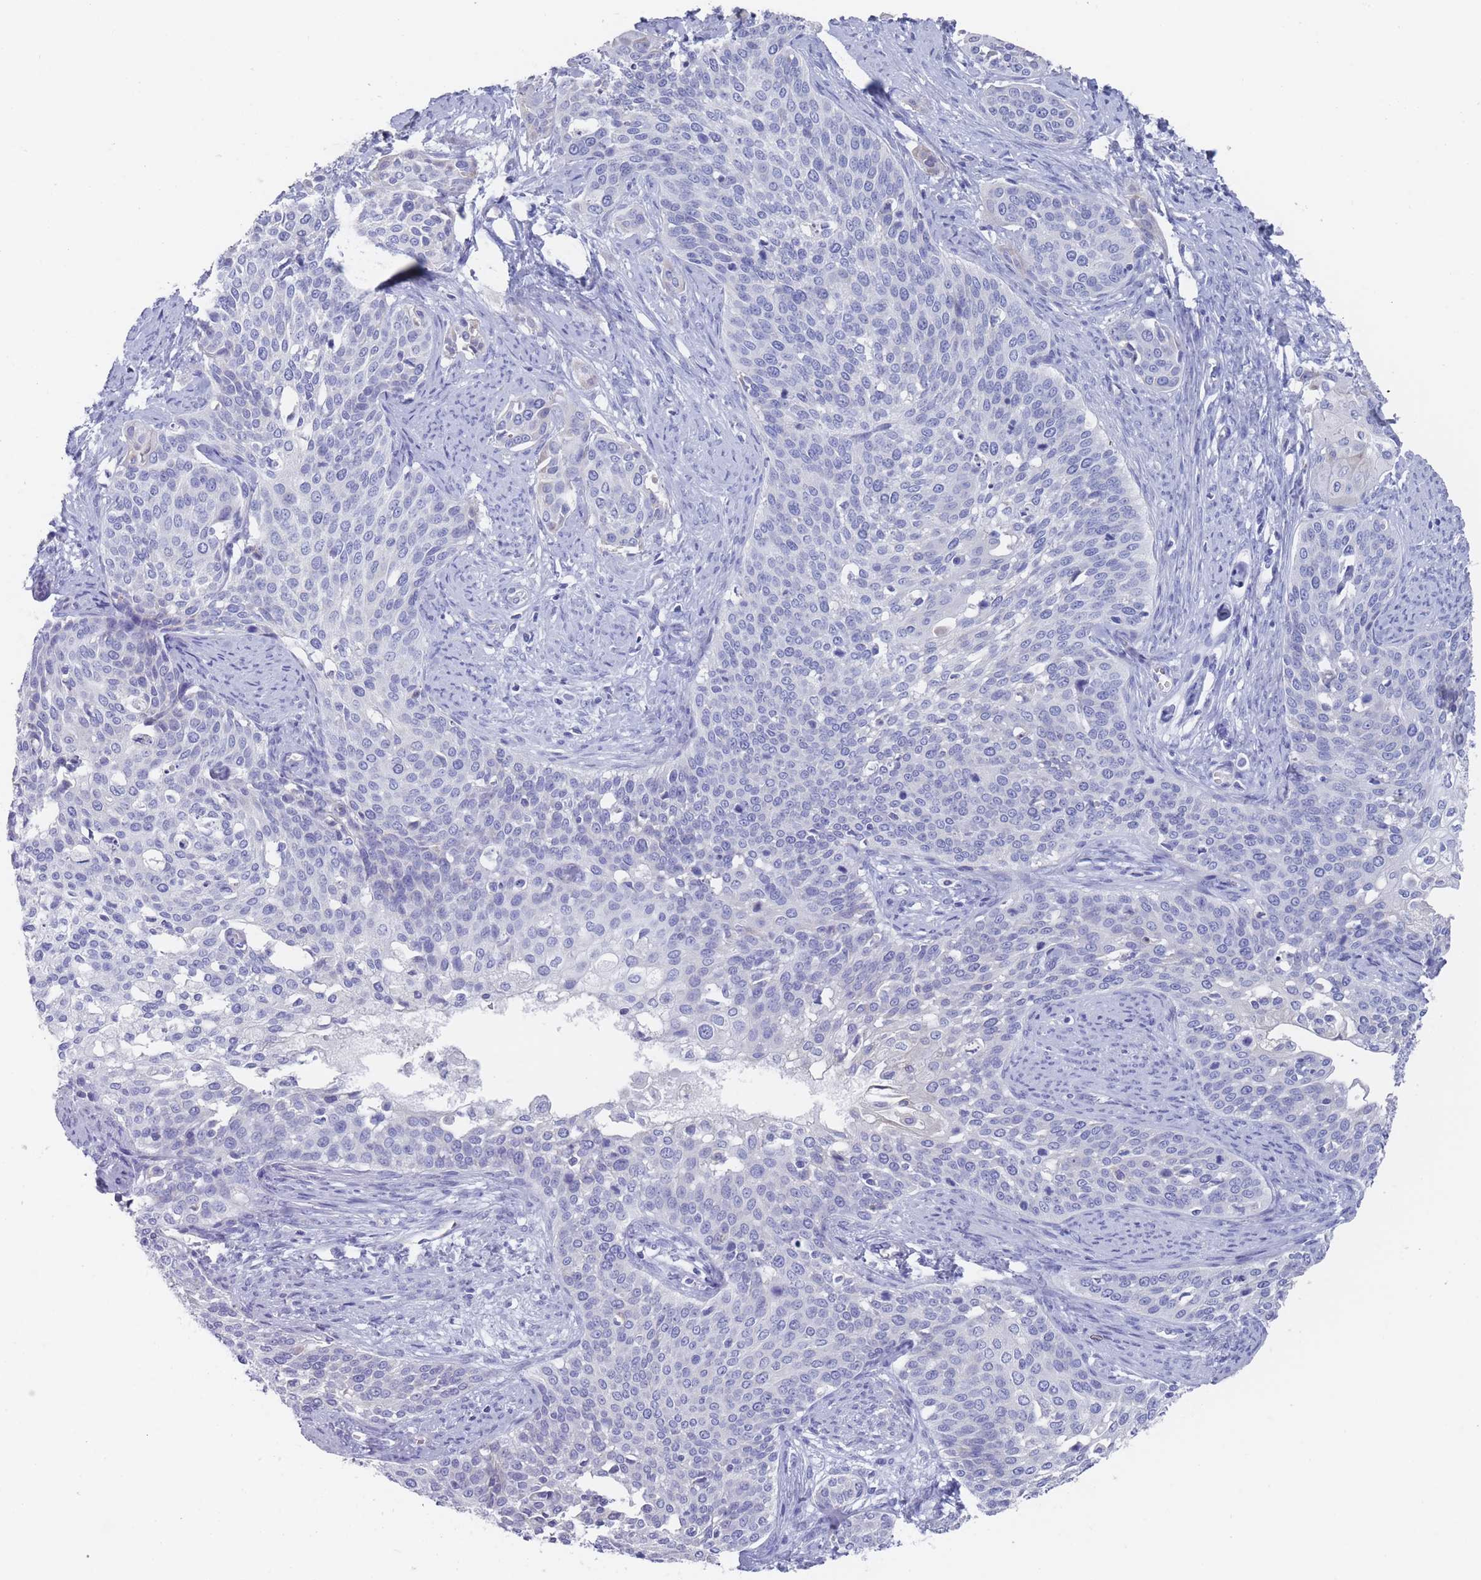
{"staining": {"intensity": "negative", "quantity": "none", "location": "none"}, "tissue": "cervical cancer", "cell_type": "Tumor cells", "image_type": "cancer", "snomed": [{"axis": "morphology", "description": "Squamous cell carcinoma, NOS"}, {"axis": "topography", "description": "Cervix"}], "caption": "This is a micrograph of immunohistochemistry (IHC) staining of cervical squamous cell carcinoma, which shows no positivity in tumor cells.", "gene": "ST8SIA5", "patient": {"sex": "female", "age": 44}}